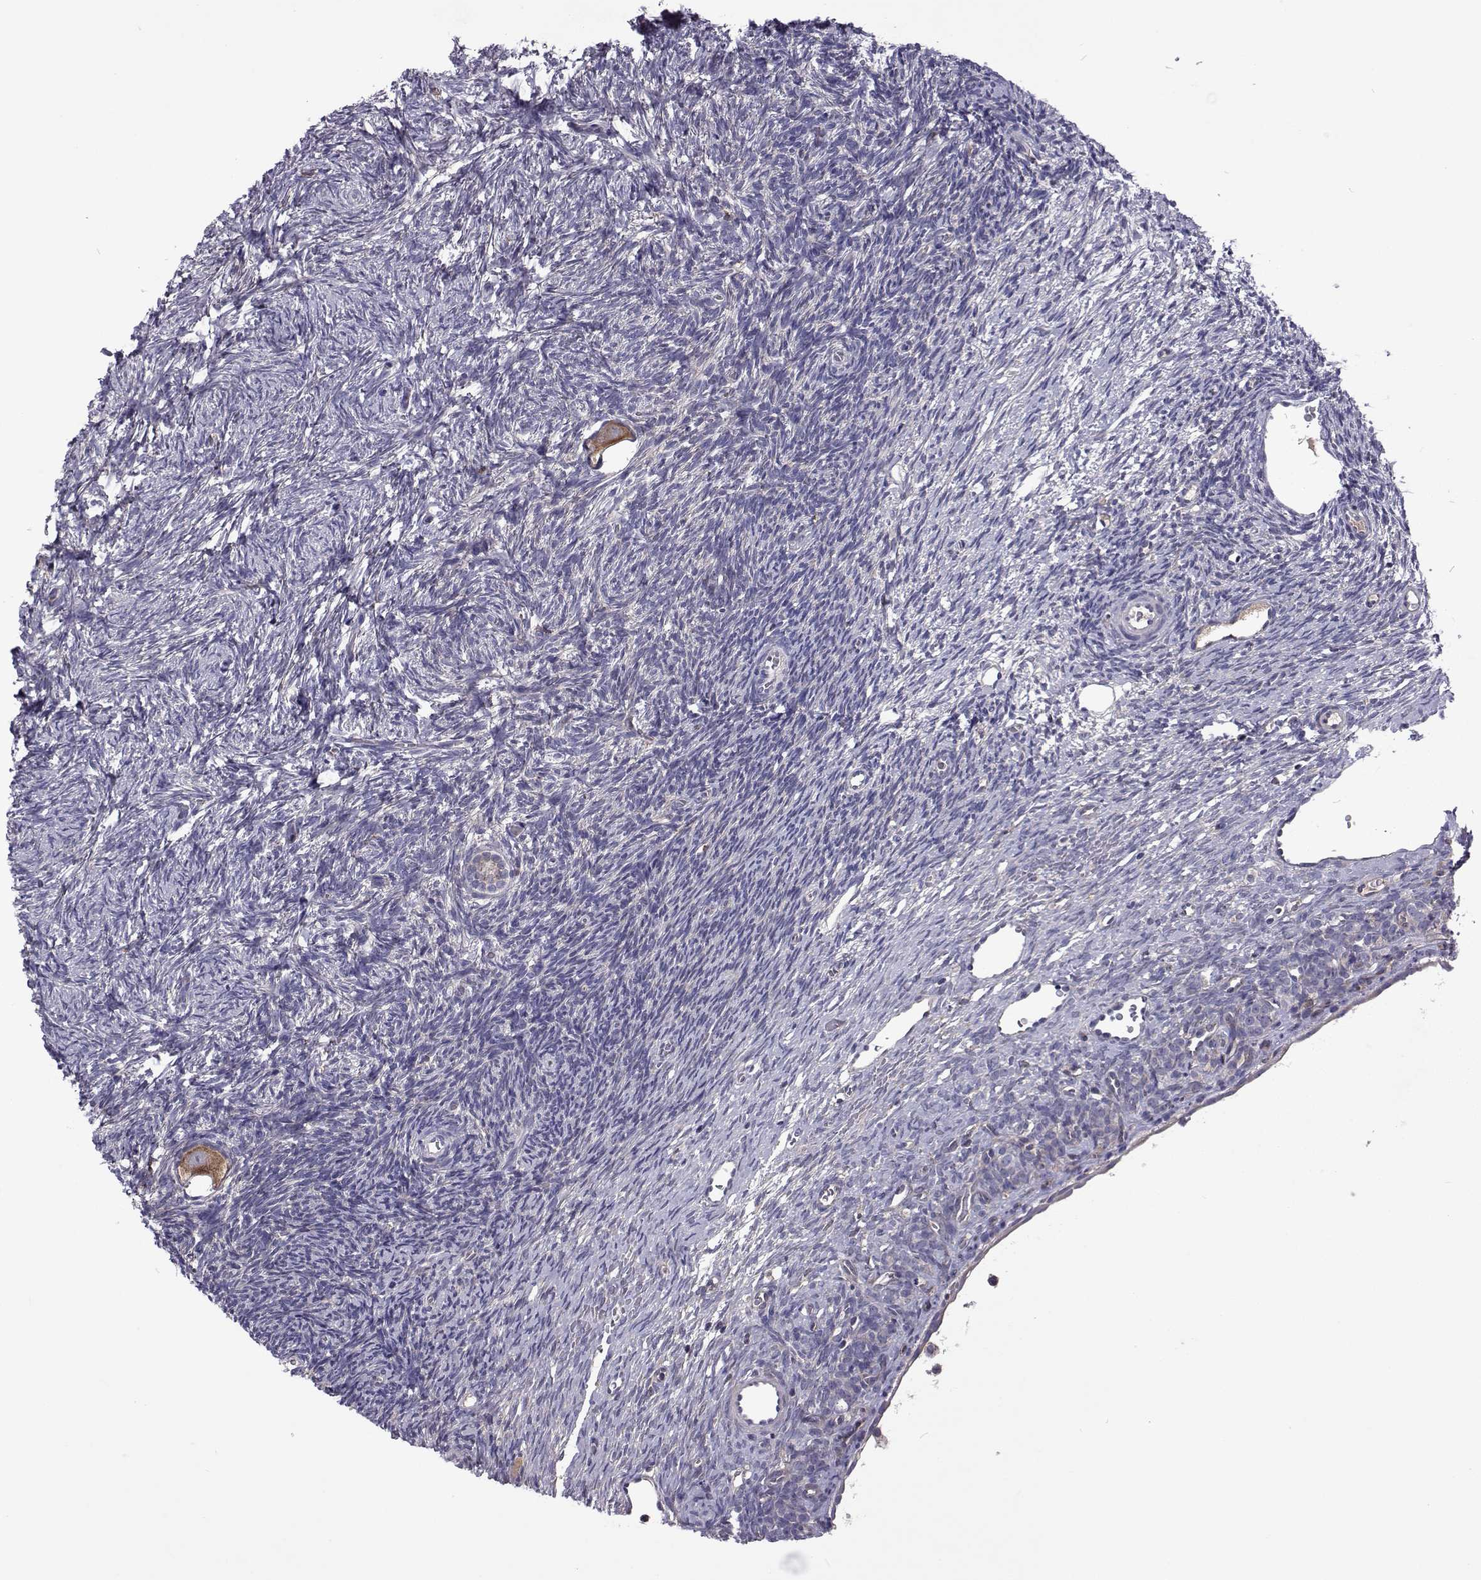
{"staining": {"intensity": "moderate", "quantity": ">75%", "location": "cytoplasmic/membranous"}, "tissue": "ovary", "cell_type": "Follicle cells", "image_type": "normal", "snomed": [{"axis": "morphology", "description": "Normal tissue, NOS"}, {"axis": "topography", "description": "Ovary"}], "caption": "IHC (DAB) staining of normal ovary displays moderate cytoplasmic/membranous protein positivity in about >75% of follicle cells.", "gene": "TCF15", "patient": {"sex": "female", "age": 34}}